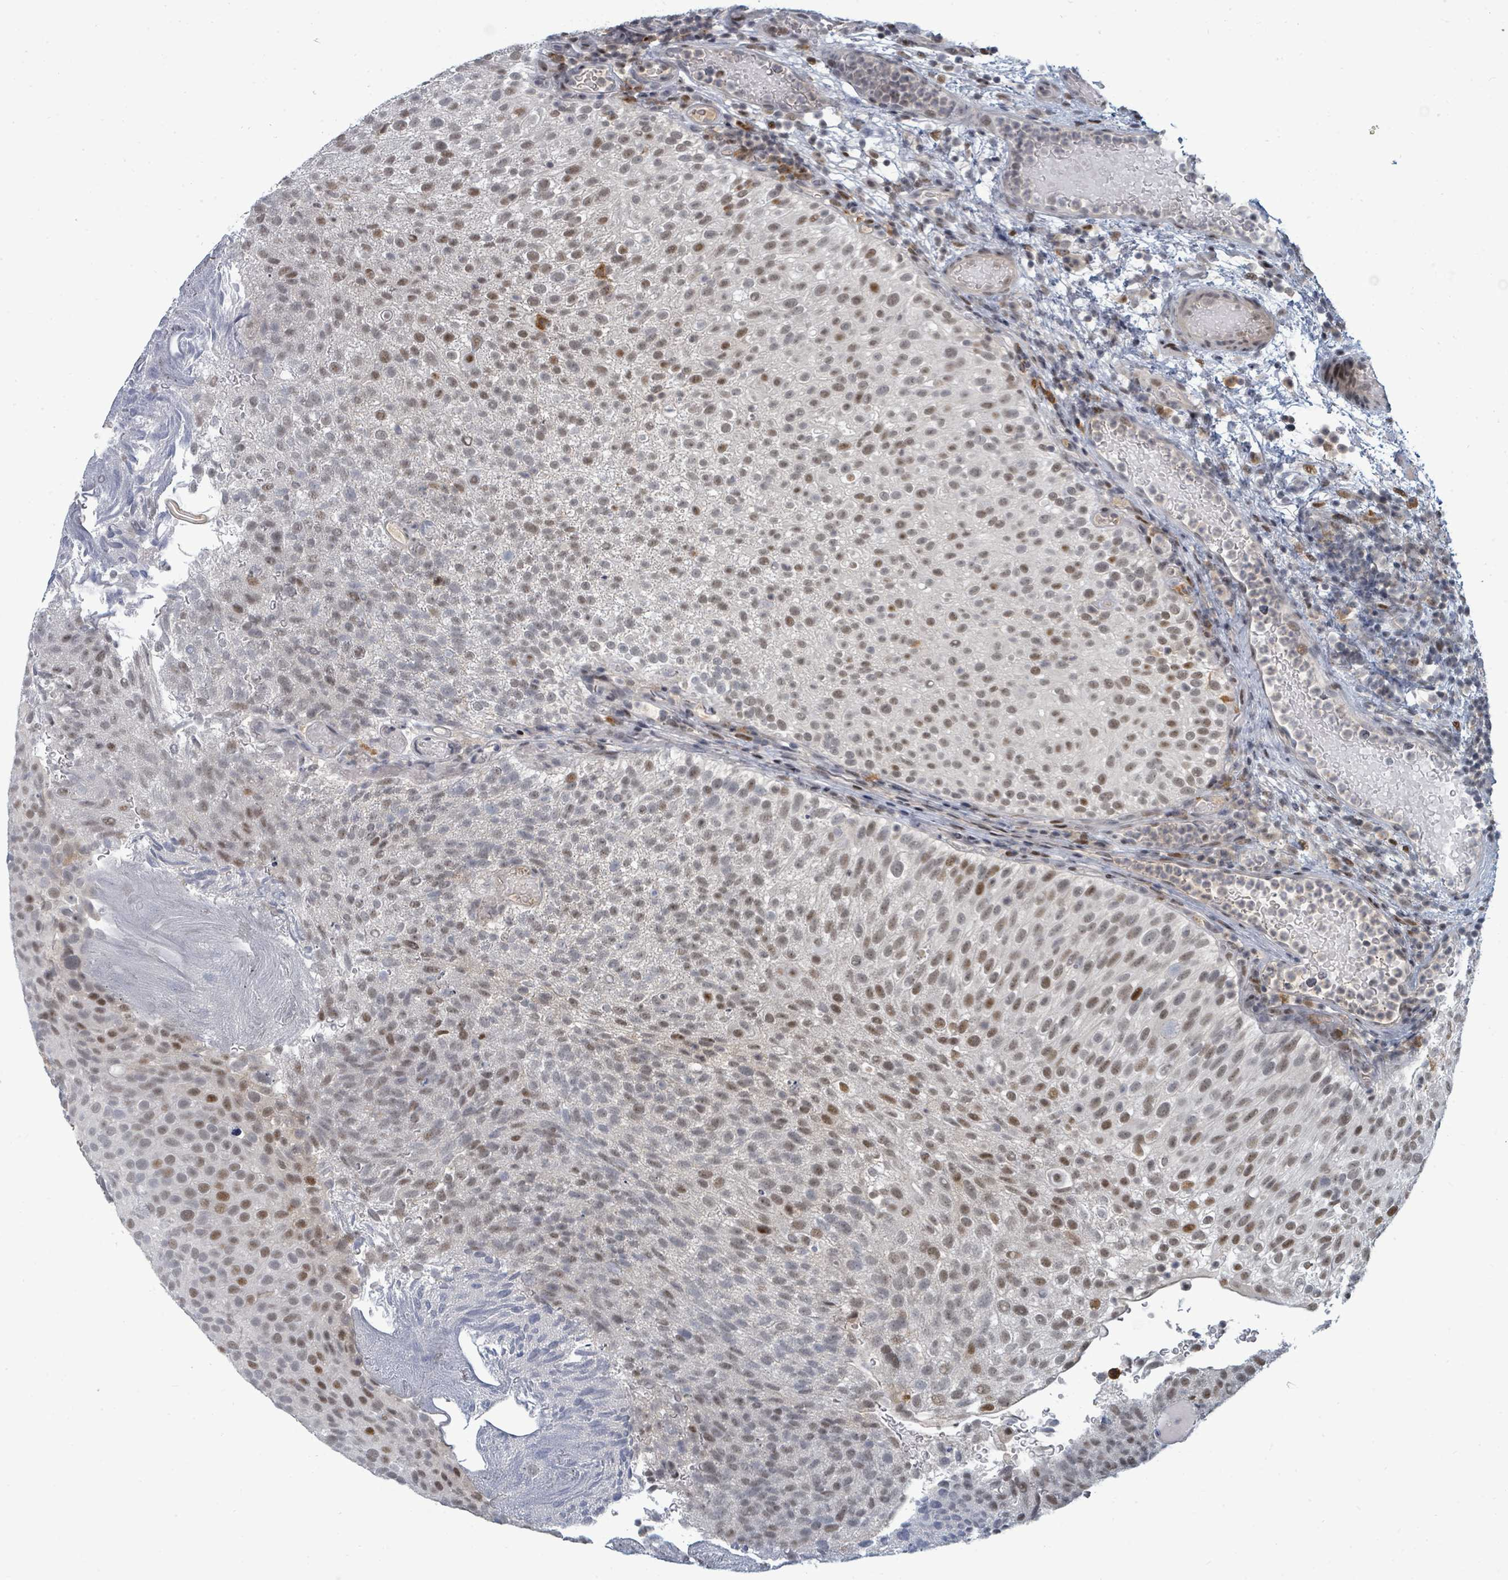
{"staining": {"intensity": "moderate", "quantity": ">75%", "location": "nuclear"}, "tissue": "urothelial cancer", "cell_type": "Tumor cells", "image_type": "cancer", "snomed": [{"axis": "morphology", "description": "Urothelial carcinoma, Low grade"}, {"axis": "topography", "description": "Urinary bladder"}], "caption": "IHC of human low-grade urothelial carcinoma reveals medium levels of moderate nuclear staining in about >75% of tumor cells.", "gene": "UCK1", "patient": {"sex": "male", "age": 78}}